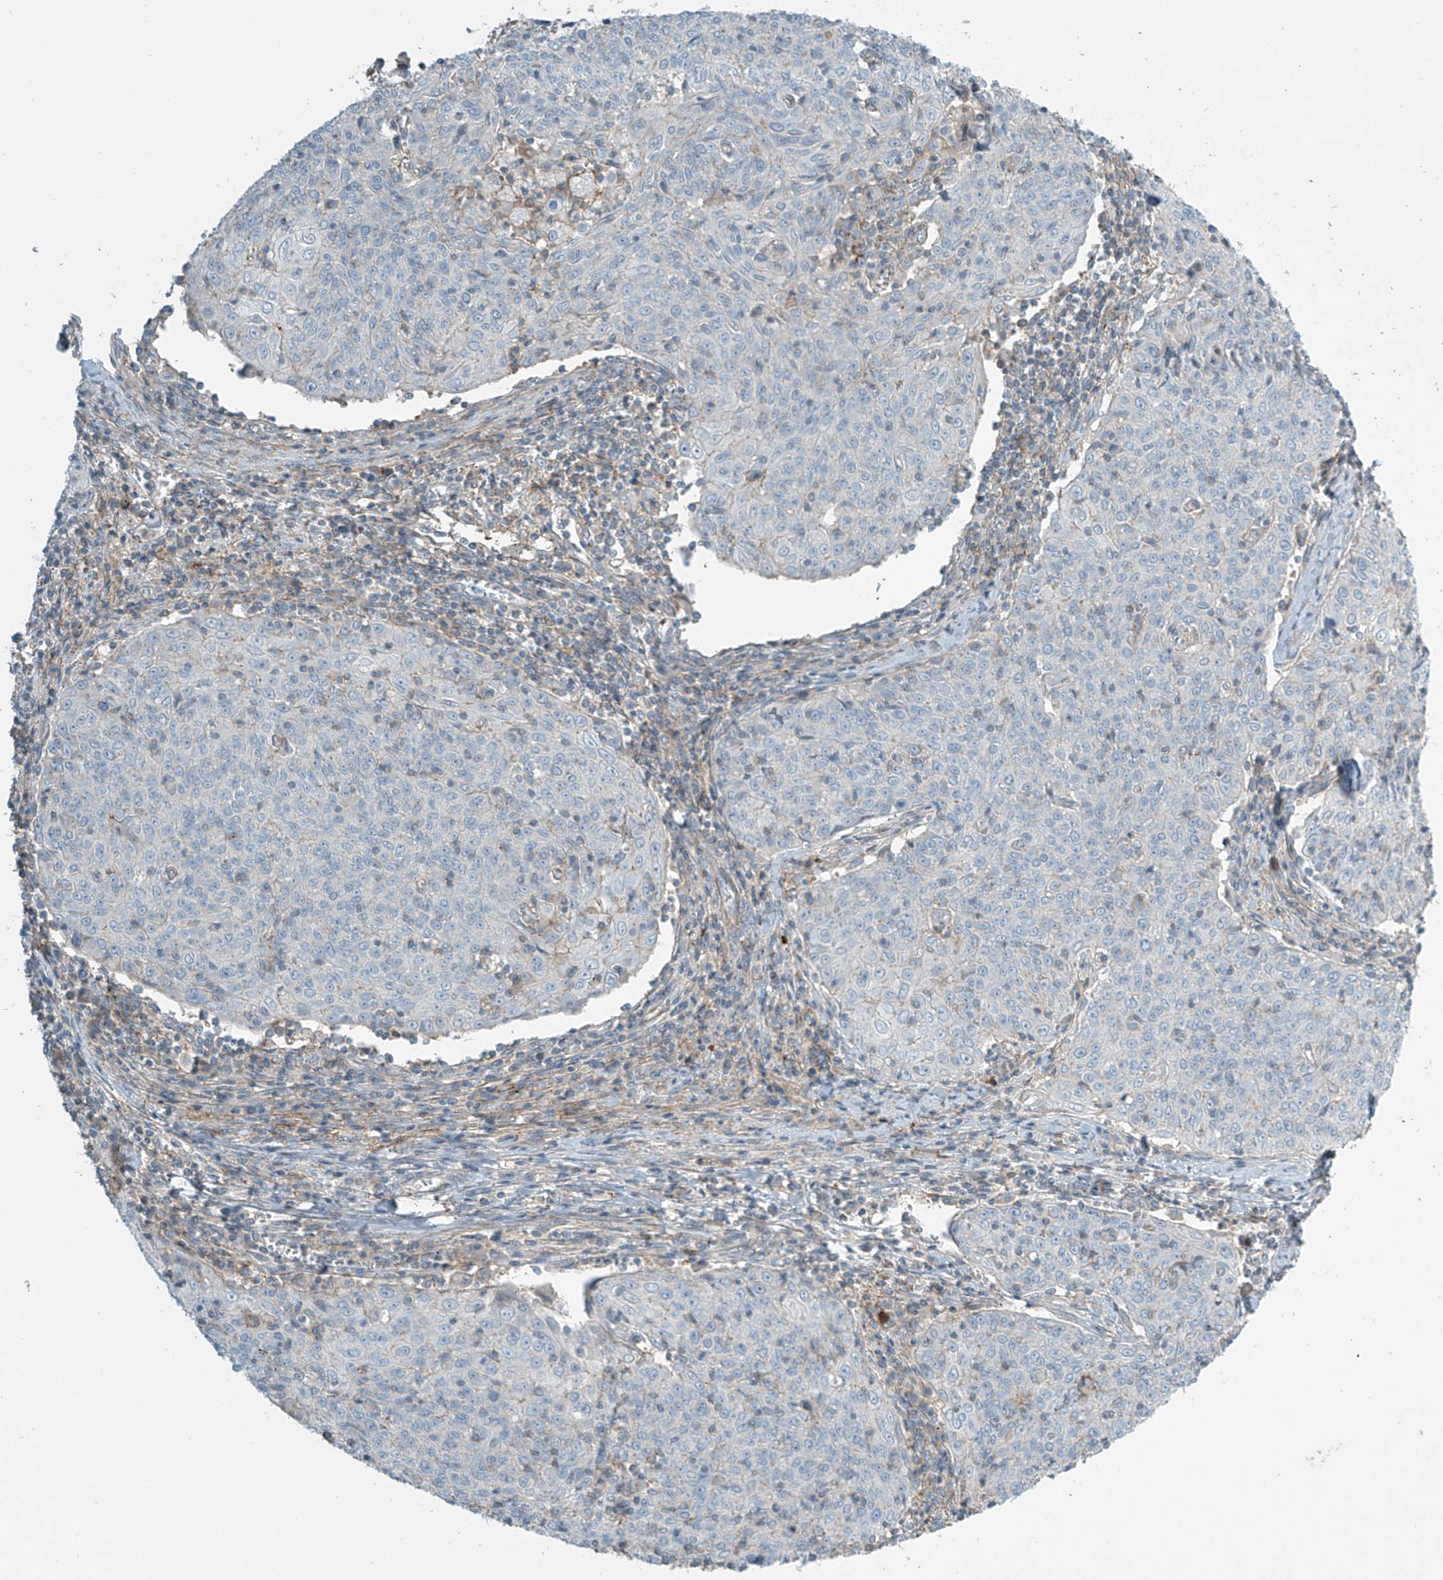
{"staining": {"intensity": "negative", "quantity": "none", "location": "none"}, "tissue": "cervical cancer", "cell_type": "Tumor cells", "image_type": "cancer", "snomed": [{"axis": "morphology", "description": "Squamous cell carcinoma, NOS"}, {"axis": "topography", "description": "Cervix"}], "caption": "Tumor cells show no significant staining in cervical cancer.", "gene": "SLC9A2", "patient": {"sex": "female", "age": 48}}